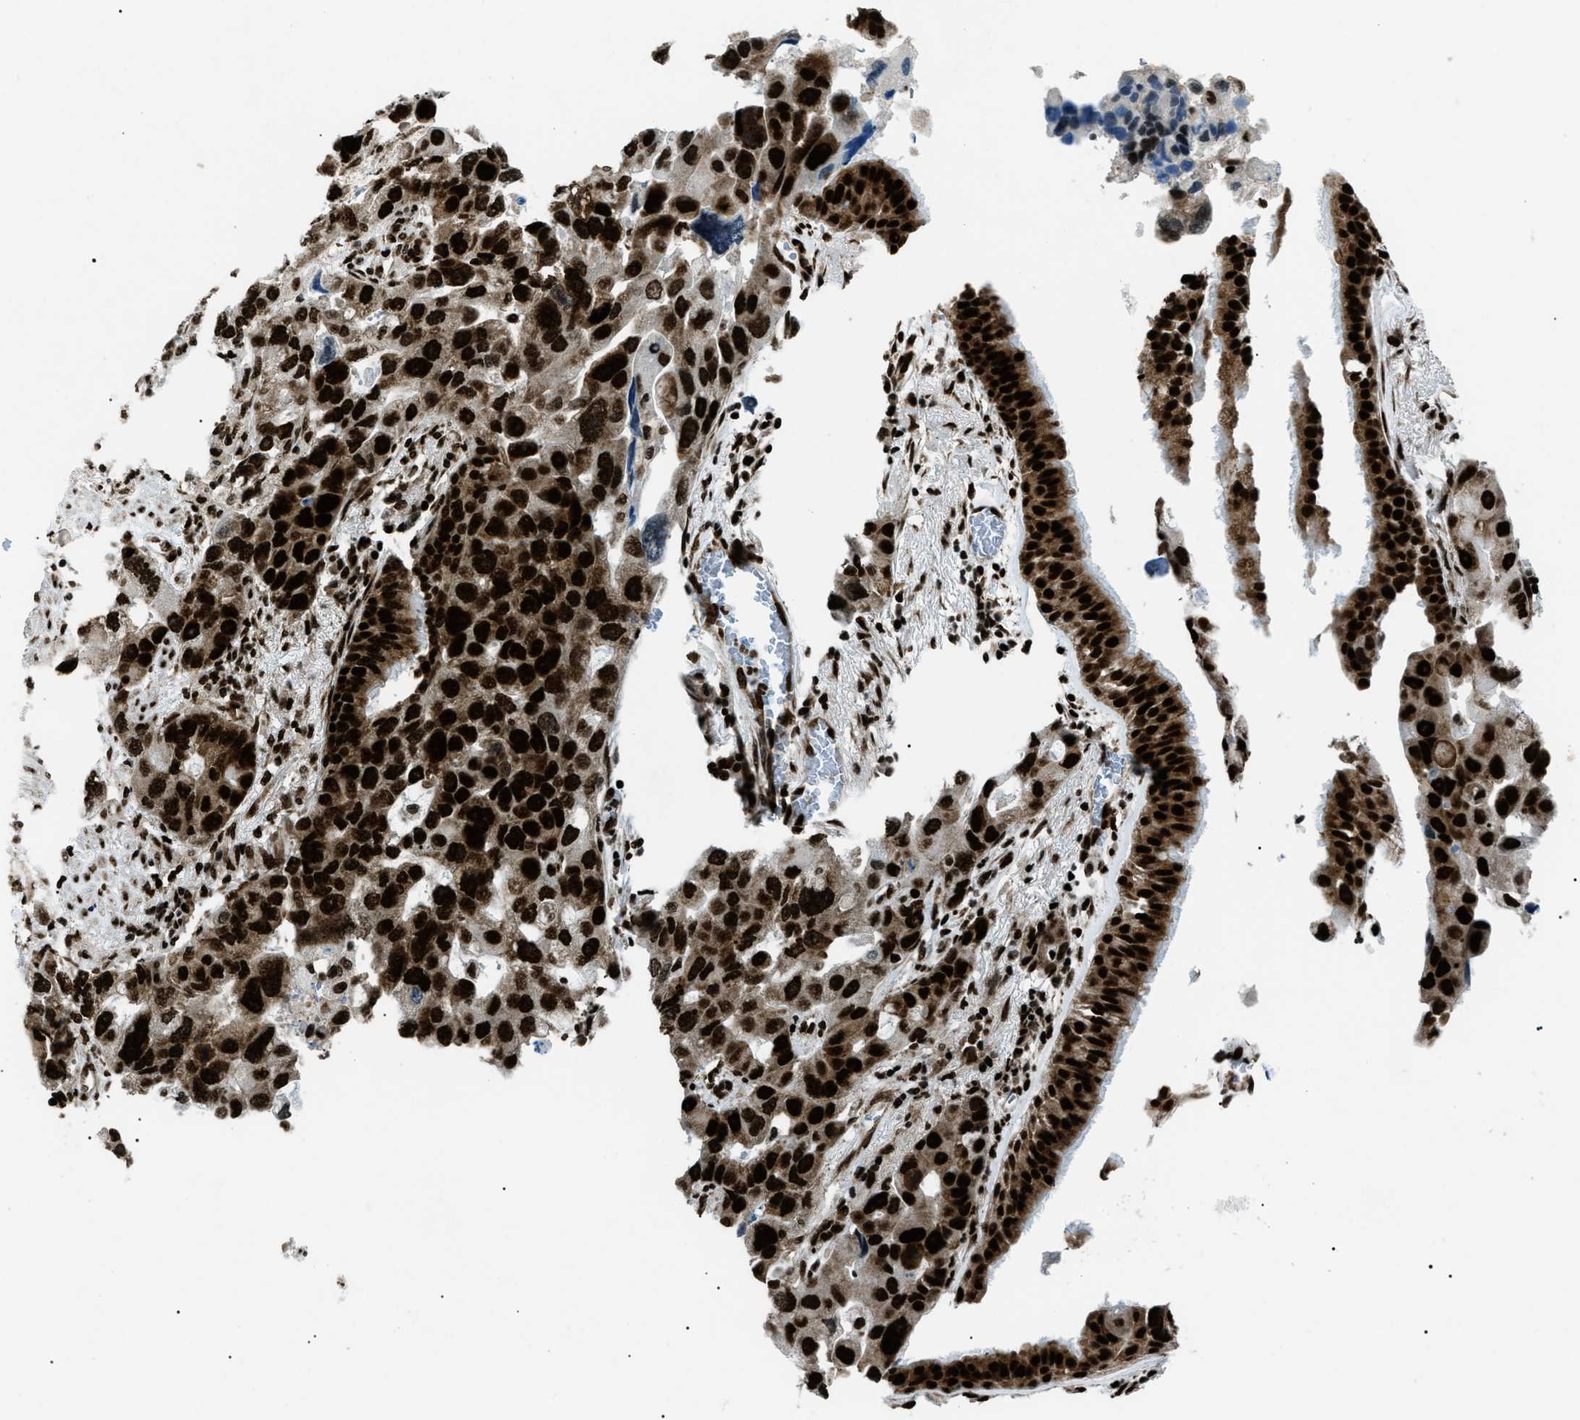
{"staining": {"intensity": "strong", "quantity": ">75%", "location": "nuclear"}, "tissue": "bronchus", "cell_type": "Respiratory epithelial cells", "image_type": "normal", "snomed": [{"axis": "morphology", "description": "Normal tissue, NOS"}, {"axis": "morphology", "description": "Adenocarcinoma, NOS"}, {"axis": "morphology", "description": "Adenocarcinoma, metastatic, NOS"}, {"axis": "topography", "description": "Lymph node"}, {"axis": "topography", "description": "Bronchus"}, {"axis": "topography", "description": "Lung"}], "caption": "Immunohistochemical staining of unremarkable human bronchus reveals >75% levels of strong nuclear protein positivity in approximately >75% of respiratory epithelial cells.", "gene": "HNRNPK", "patient": {"sex": "female", "age": 54}}